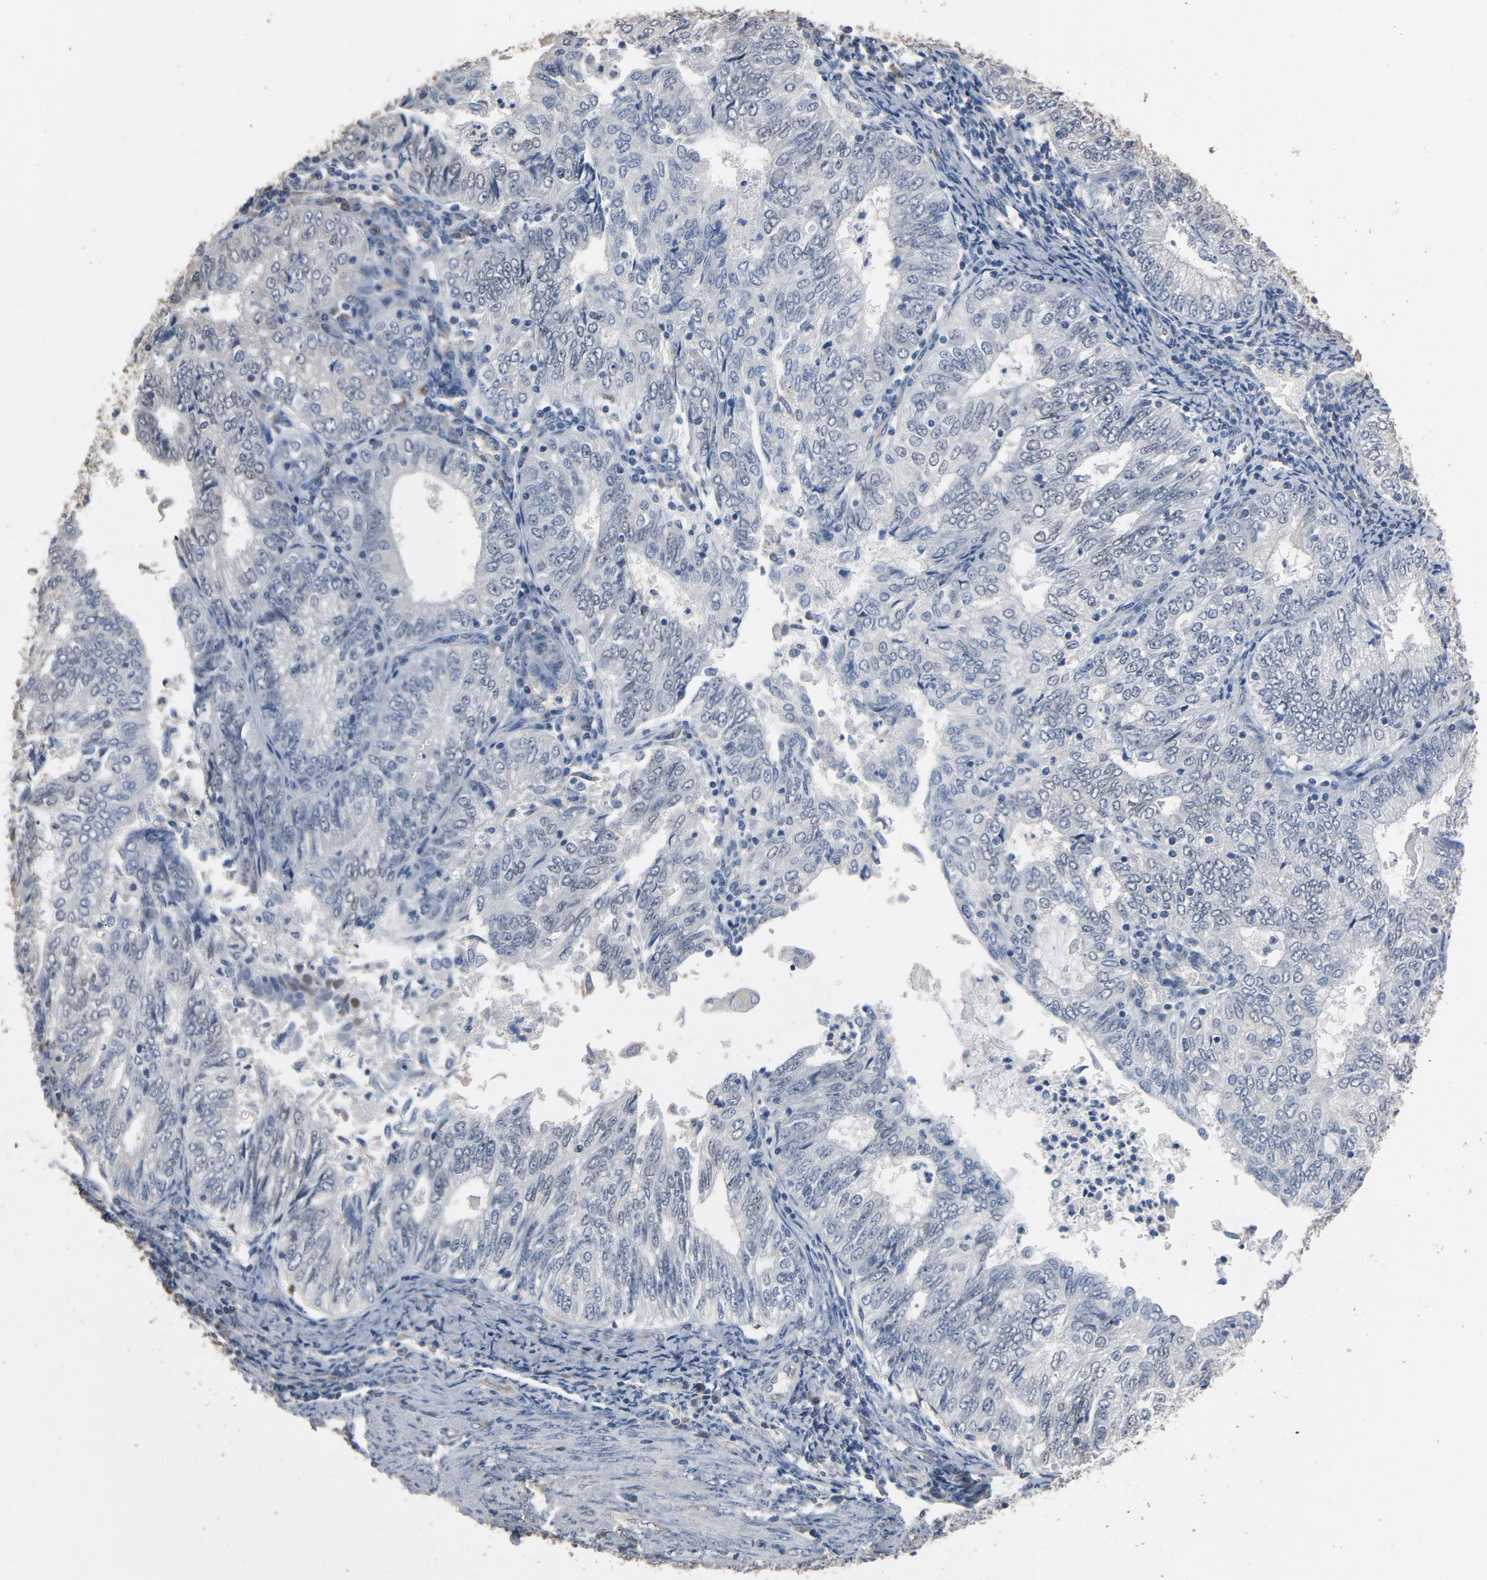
{"staining": {"intensity": "weak", "quantity": "<25%", "location": "nuclear"}, "tissue": "endometrial cancer", "cell_type": "Tumor cells", "image_type": "cancer", "snomed": [{"axis": "morphology", "description": "Adenocarcinoma, NOS"}, {"axis": "topography", "description": "Endometrium"}], "caption": "Tumor cells are negative for protein expression in human endometrial cancer.", "gene": "SOX6", "patient": {"sex": "female", "age": 69}}